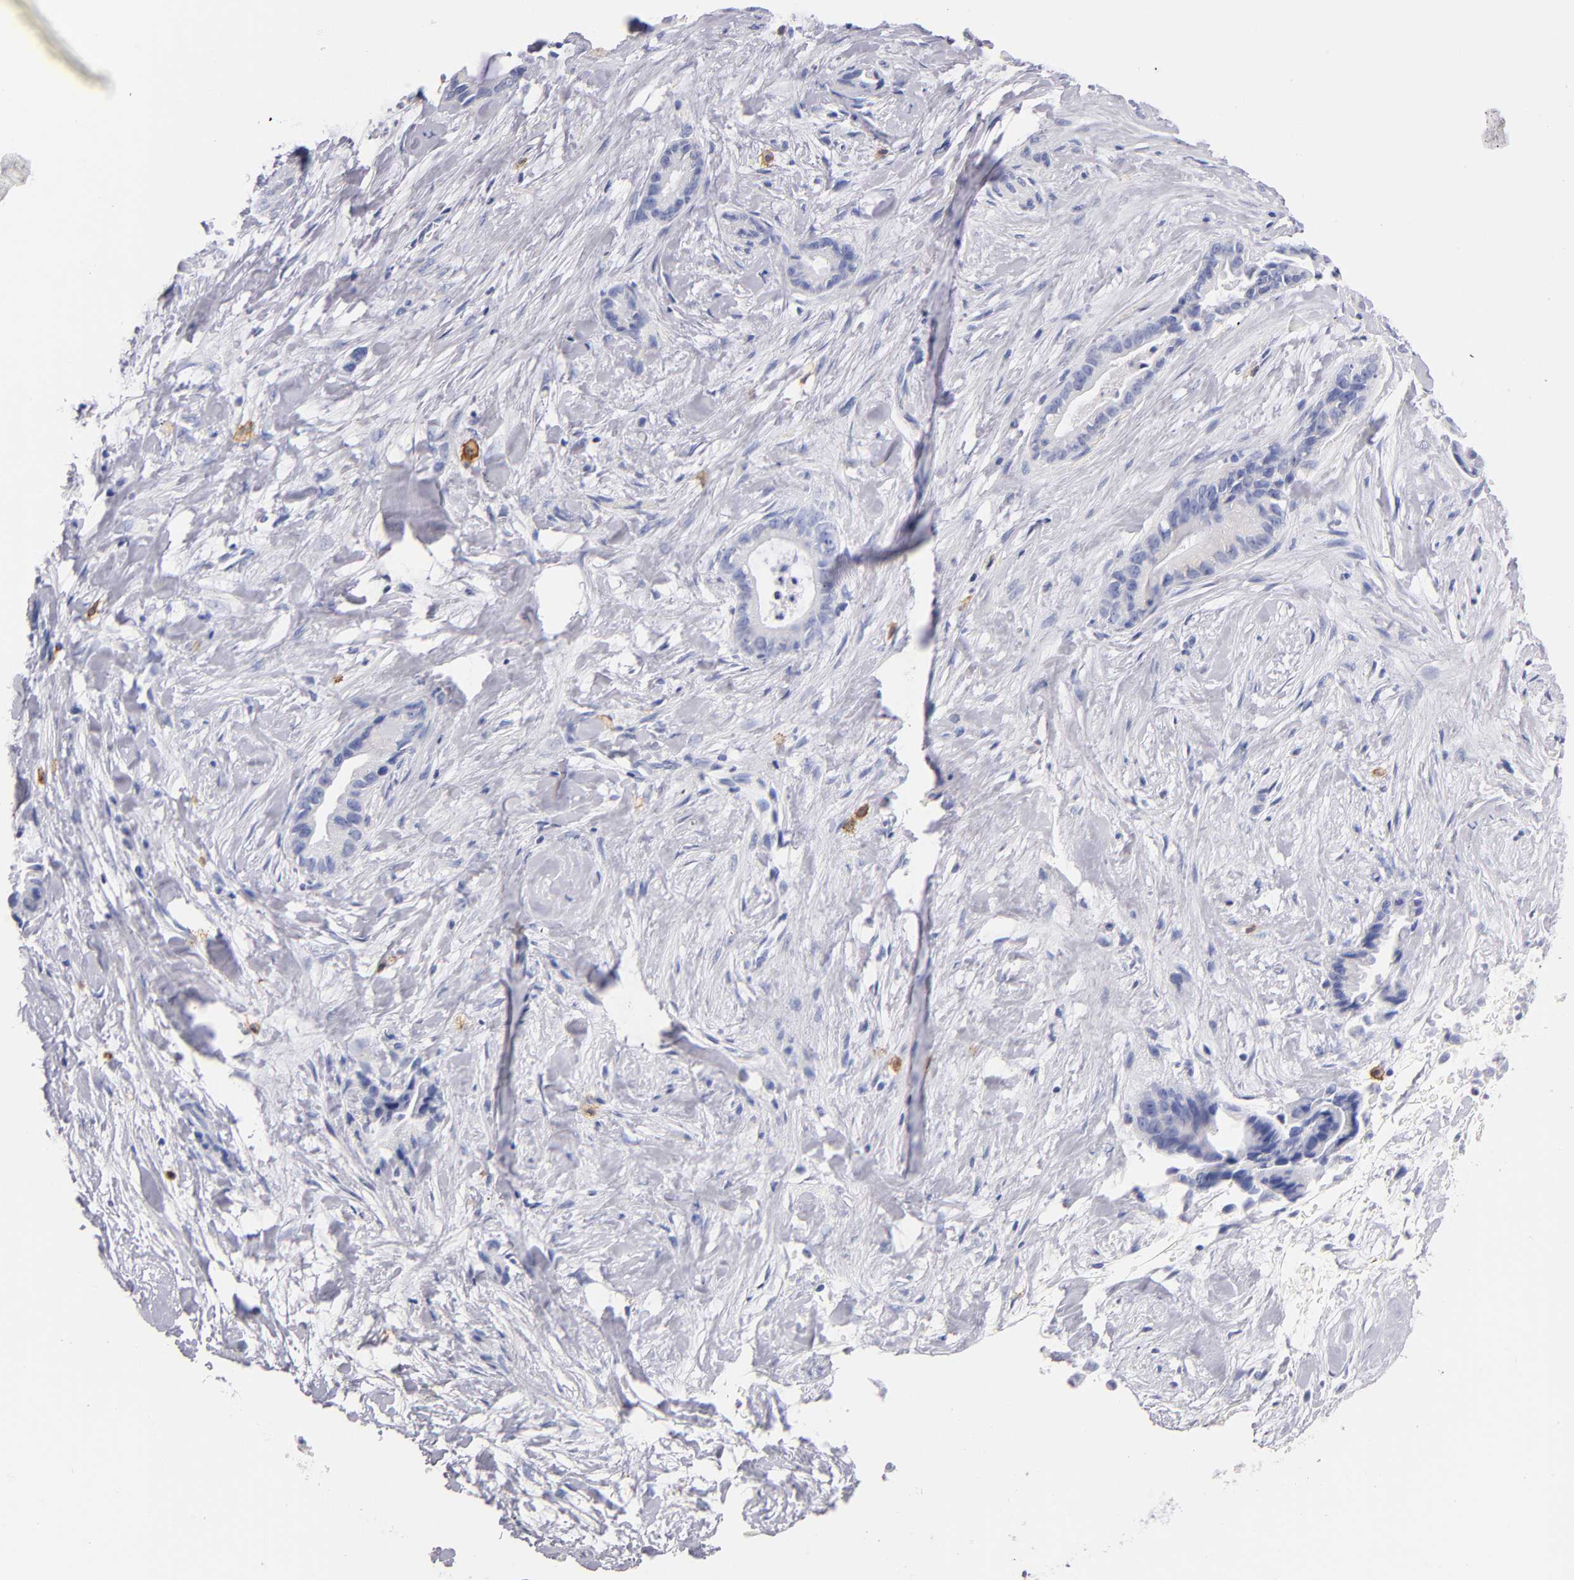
{"staining": {"intensity": "negative", "quantity": "none", "location": "none"}, "tissue": "liver cancer", "cell_type": "Tumor cells", "image_type": "cancer", "snomed": [{"axis": "morphology", "description": "Cholangiocarcinoma"}, {"axis": "topography", "description": "Liver"}], "caption": "Cholangiocarcinoma (liver) stained for a protein using immunohistochemistry (IHC) shows no staining tumor cells.", "gene": "KIT", "patient": {"sex": "female", "age": 55}}